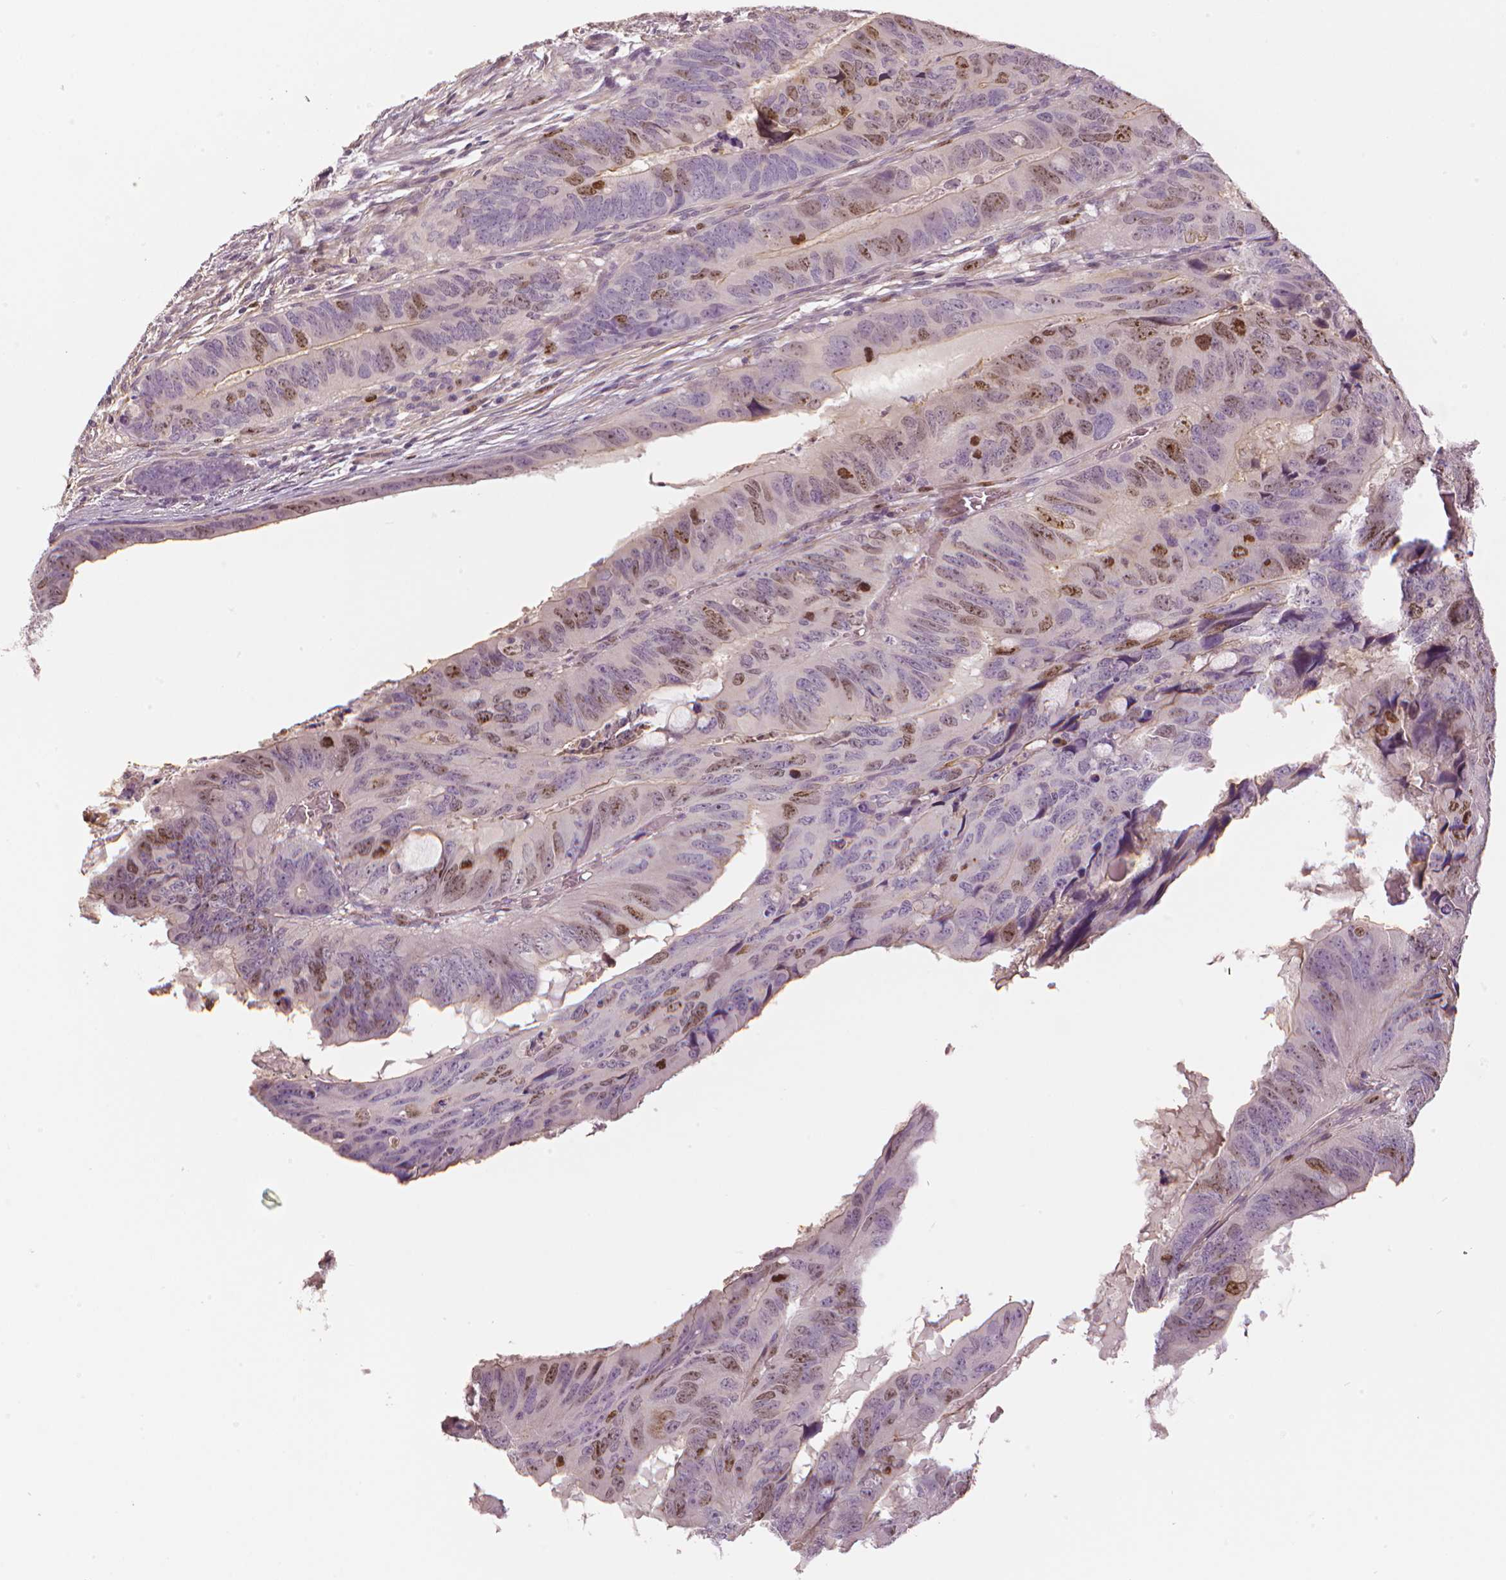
{"staining": {"intensity": "moderate", "quantity": "25%-75%", "location": "nuclear"}, "tissue": "colorectal cancer", "cell_type": "Tumor cells", "image_type": "cancer", "snomed": [{"axis": "morphology", "description": "Adenocarcinoma, NOS"}, {"axis": "topography", "description": "Colon"}], "caption": "Moderate nuclear protein positivity is present in about 25%-75% of tumor cells in colorectal cancer (adenocarcinoma). (IHC, brightfield microscopy, high magnification).", "gene": "MKI67", "patient": {"sex": "male", "age": 79}}